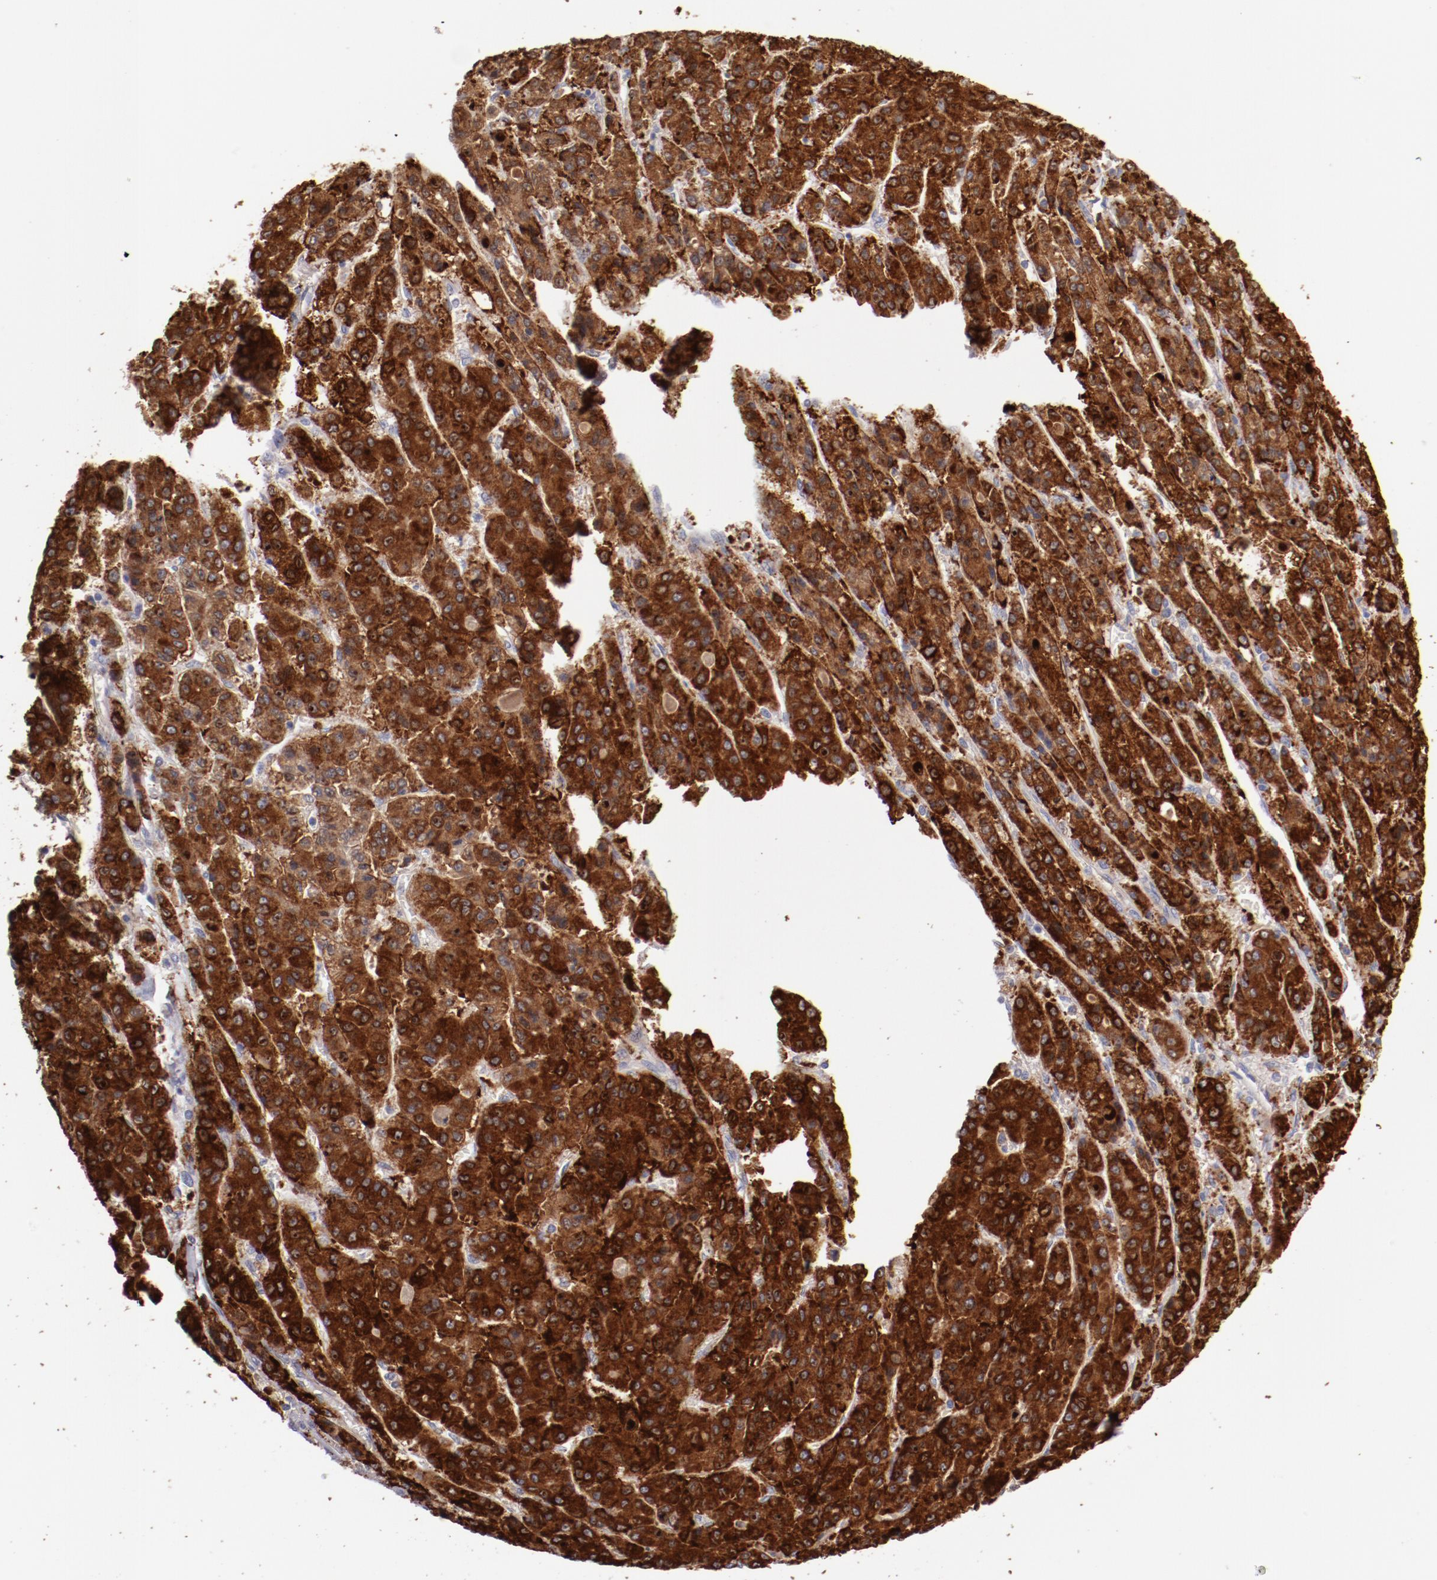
{"staining": {"intensity": "strong", "quantity": ">75%", "location": "cytoplasmic/membranous"}, "tissue": "liver cancer", "cell_type": "Tumor cells", "image_type": "cancer", "snomed": [{"axis": "morphology", "description": "Carcinoma, Hepatocellular, NOS"}, {"axis": "topography", "description": "Liver"}], "caption": "Protein expression by immunohistochemistry reveals strong cytoplasmic/membranous staining in approximately >75% of tumor cells in liver hepatocellular carcinoma. Immunohistochemistry (ihc) stains the protein in brown and the nuclei are stained blue.", "gene": "ENTPD5", "patient": {"sex": "male", "age": 70}}